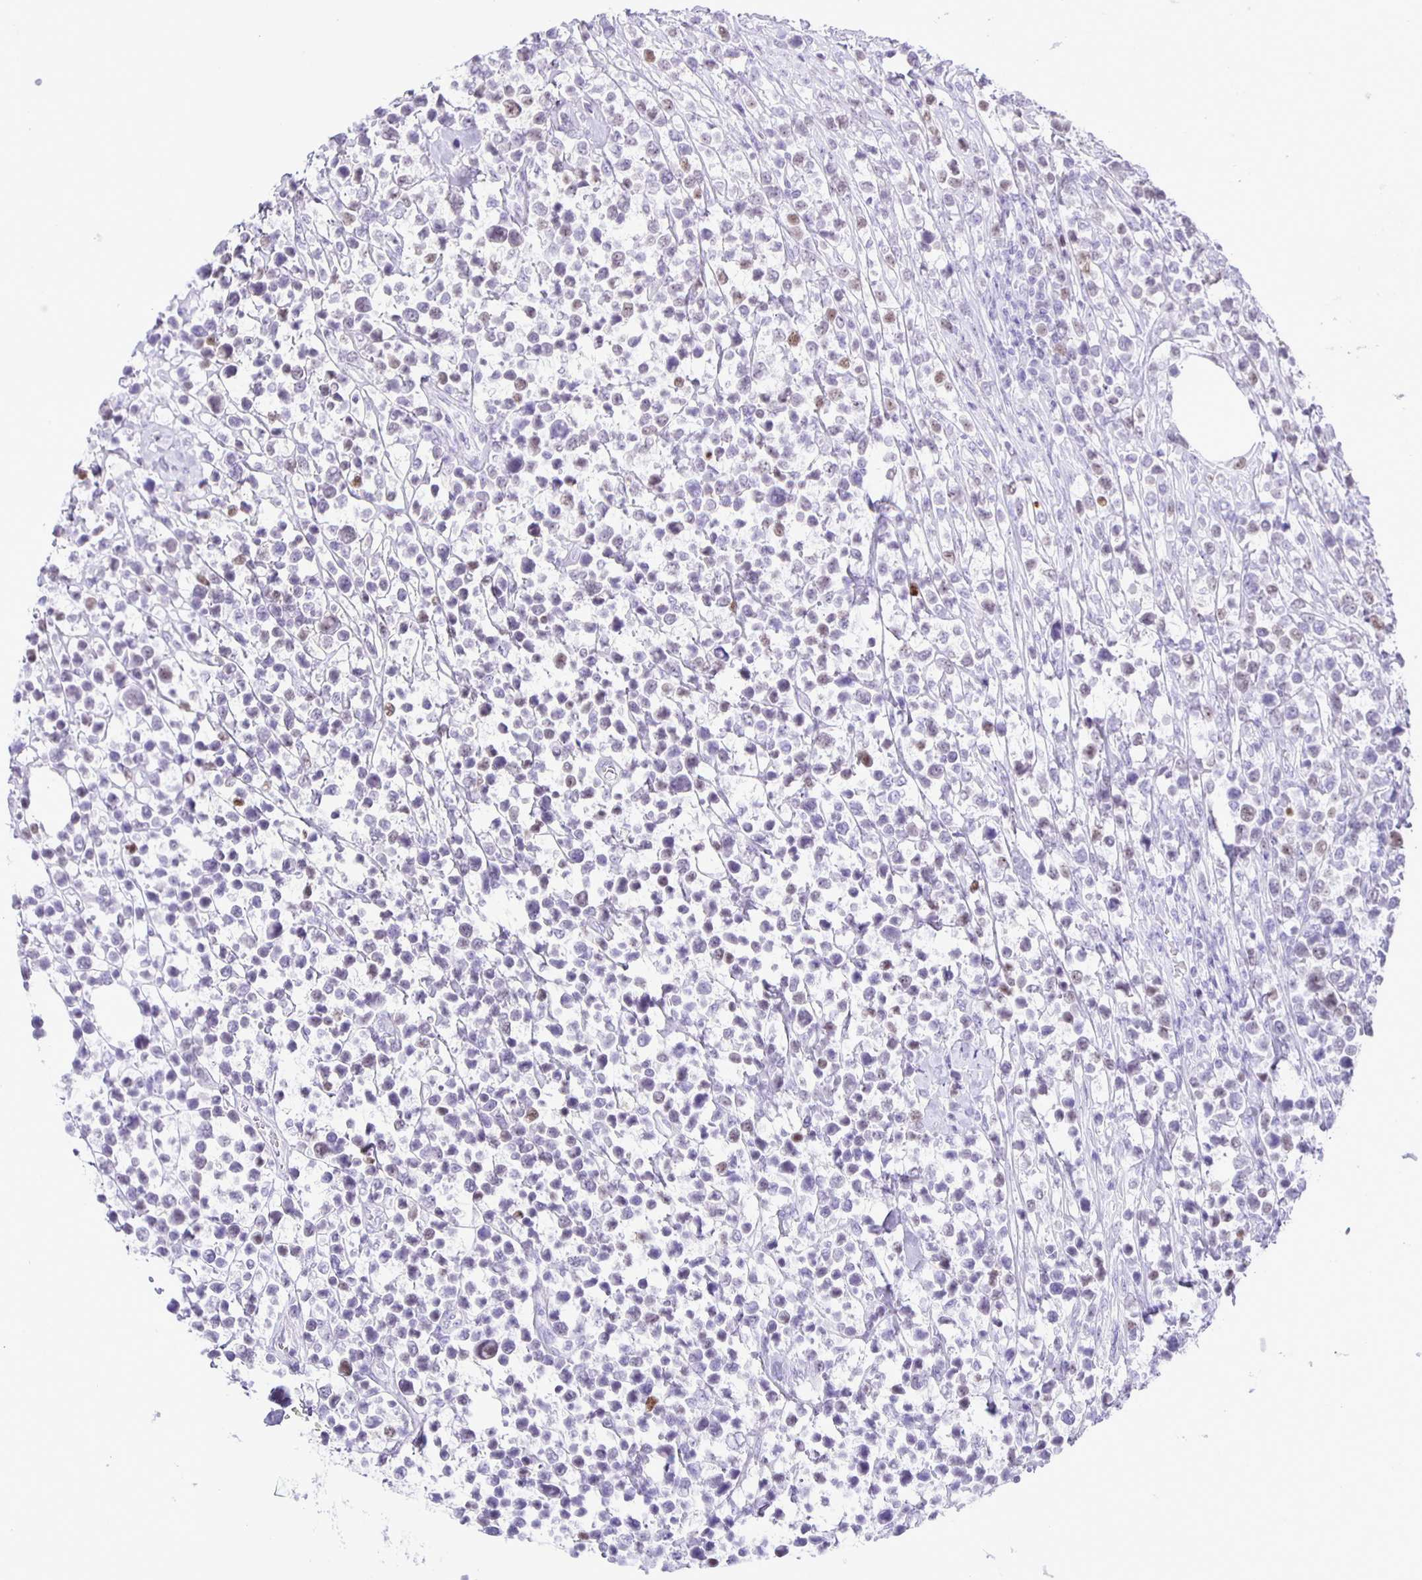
{"staining": {"intensity": "weak", "quantity": "<25%", "location": "nuclear"}, "tissue": "lymphoma", "cell_type": "Tumor cells", "image_type": "cancer", "snomed": [{"axis": "morphology", "description": "Malignant lymphoma, non-Hodgkin's type, High grade"}, {"axis": "topography", "description": "Soft tissue"}], "caption": "High-grade malignant lymphoma, non-Hodgkin's type was stained to show a protein in brown. There is no significant positivity in tumor cells. Nuclei are stained in blue.", "gene": "EZHIP", "patient": {"sex": "female", "age": 56}}